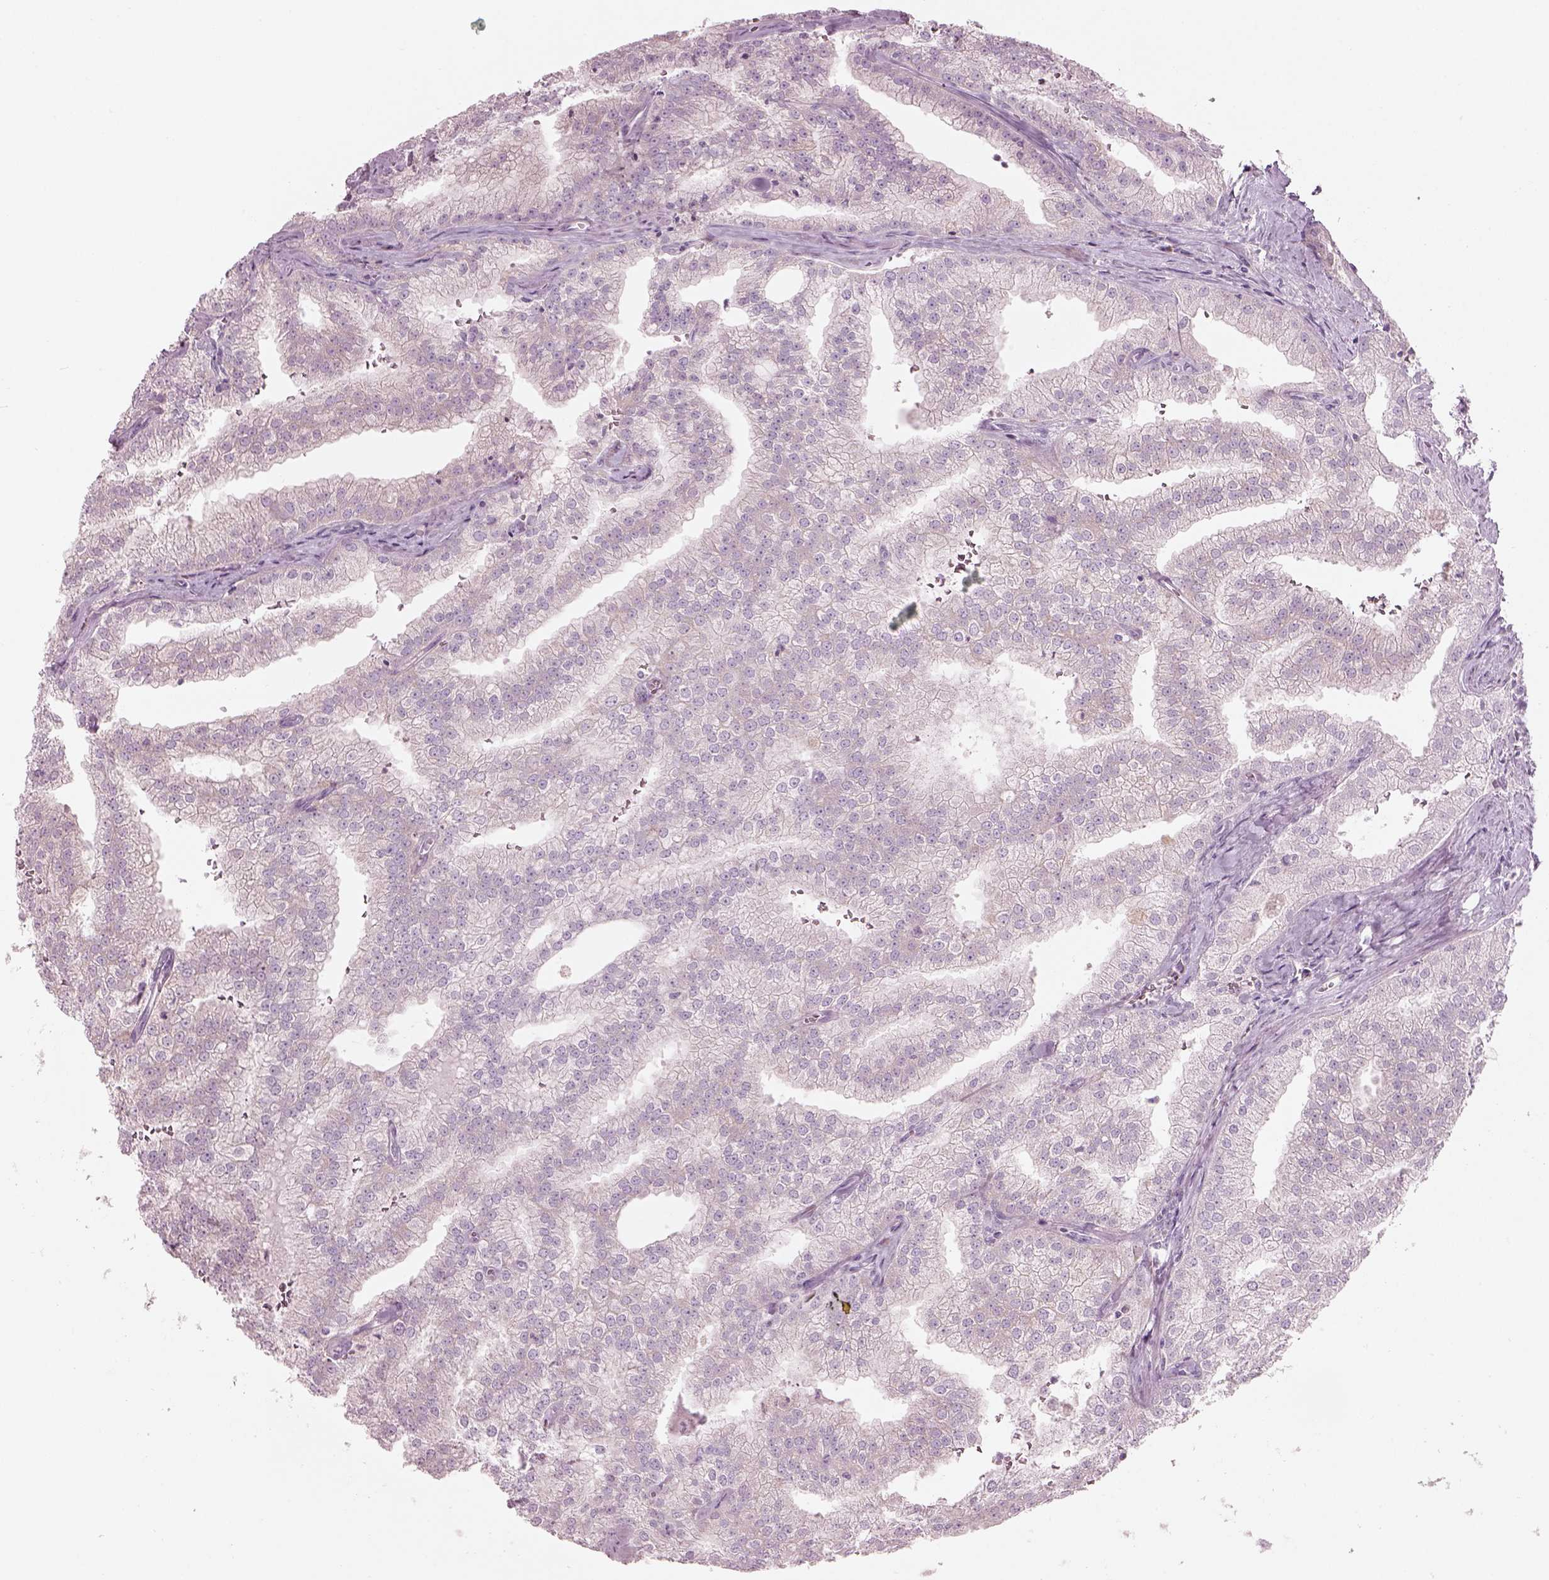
{"staining": {"intensity": "negative", "quantity": "none", "location": "none"}, "tissue": "prostate cancer", "cell_type": "Tumor cells", "image_type": "cancer", "snomed": [{"axis": "morphology", "description": "Adenocarcinoma, NOS"}, {"axis": "topography", "description": "Prostate"}], "caption": "Adenocarcinoma (prostate) was stained to show a protein in brown. There is no significant positivity in tumor cells. (Stains: DAB (3,3'-diaminobenzidine) IHC with hematoxylin counter stain, Microscopy: brightfield microscopy at high magnification).", "gene": "SLC27A2", "patient": {"sex": "male", "age": 70}}